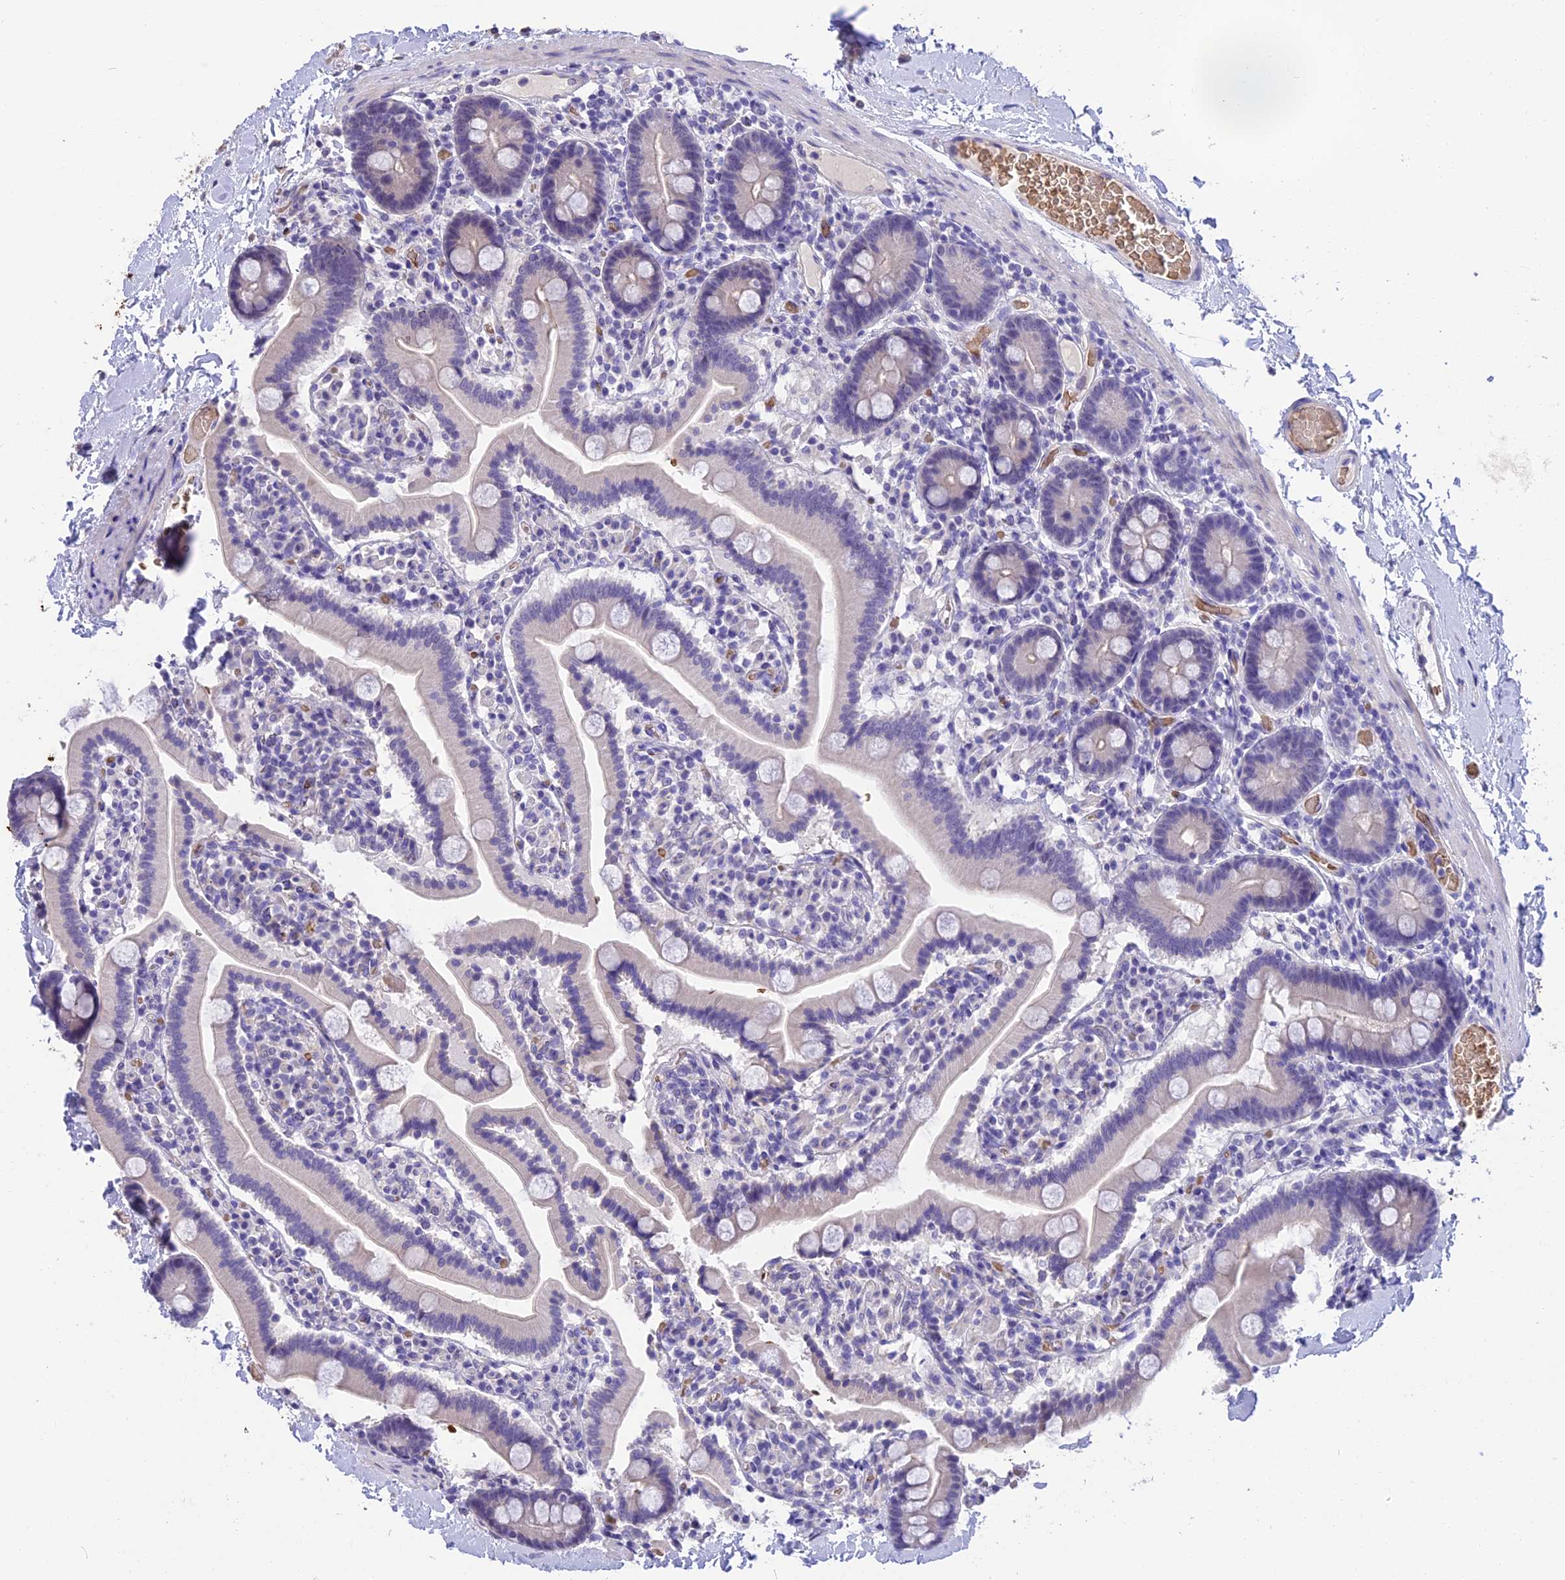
{"staining": {"intensity": "negative", "quantity": "none", "location": "none"}, "tissue": "duodenum", "cell_type": "Glandular cells", "image_type": "normal", "snomed": [{"axis": "morphology", "description": "Normal tissue, NOS"}, {"axis": "topography", "description": "Duodenum"}], "caption": "Duodenum was stained to show a protein in brown. There is no significant positivity in glandular cells. The staining was performed using DAB to visualize the protein expression in brown, while the nuclei were stained in blue with hematoxylin (Magnification: 20x).", "gene": "TNNC2", "patient": {"sex": "male", "age": 55}}